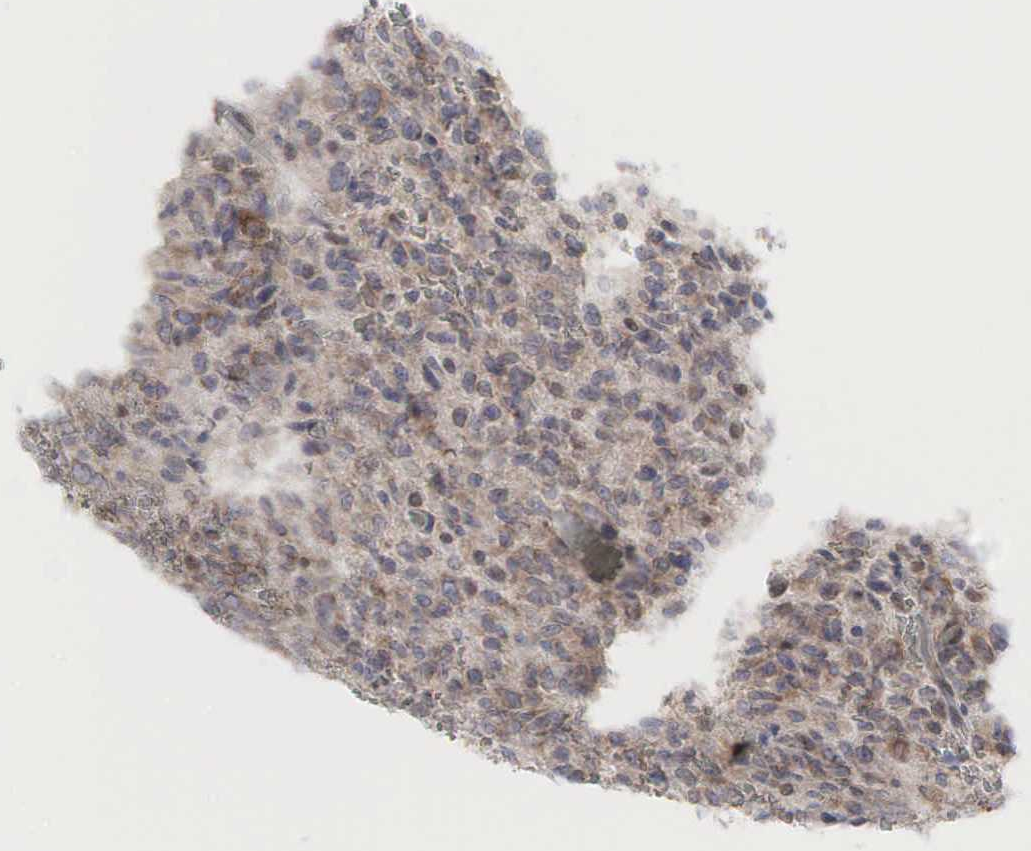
{"staining": {"intensity": "weak", "quantity": "25%-75%", "location": "cytoplasmic/membranous"}, "tissue": "glioma", "cell_type": "Tumor cells", "image_type": "cancer", "snomed": [{"axis": "morphology", "description": "Glioma, malignant, High grade"}, {"axis": "topography", "description": "Brain"}], "caption": "Weak cytoplasmic/membranous expression for a protein is seen in about 25%-75% of tumor cells of high-grade glioma (malignant) using IHC.", "gene": "PABPC5", "patient": {"sex": "male", "age": 56}}